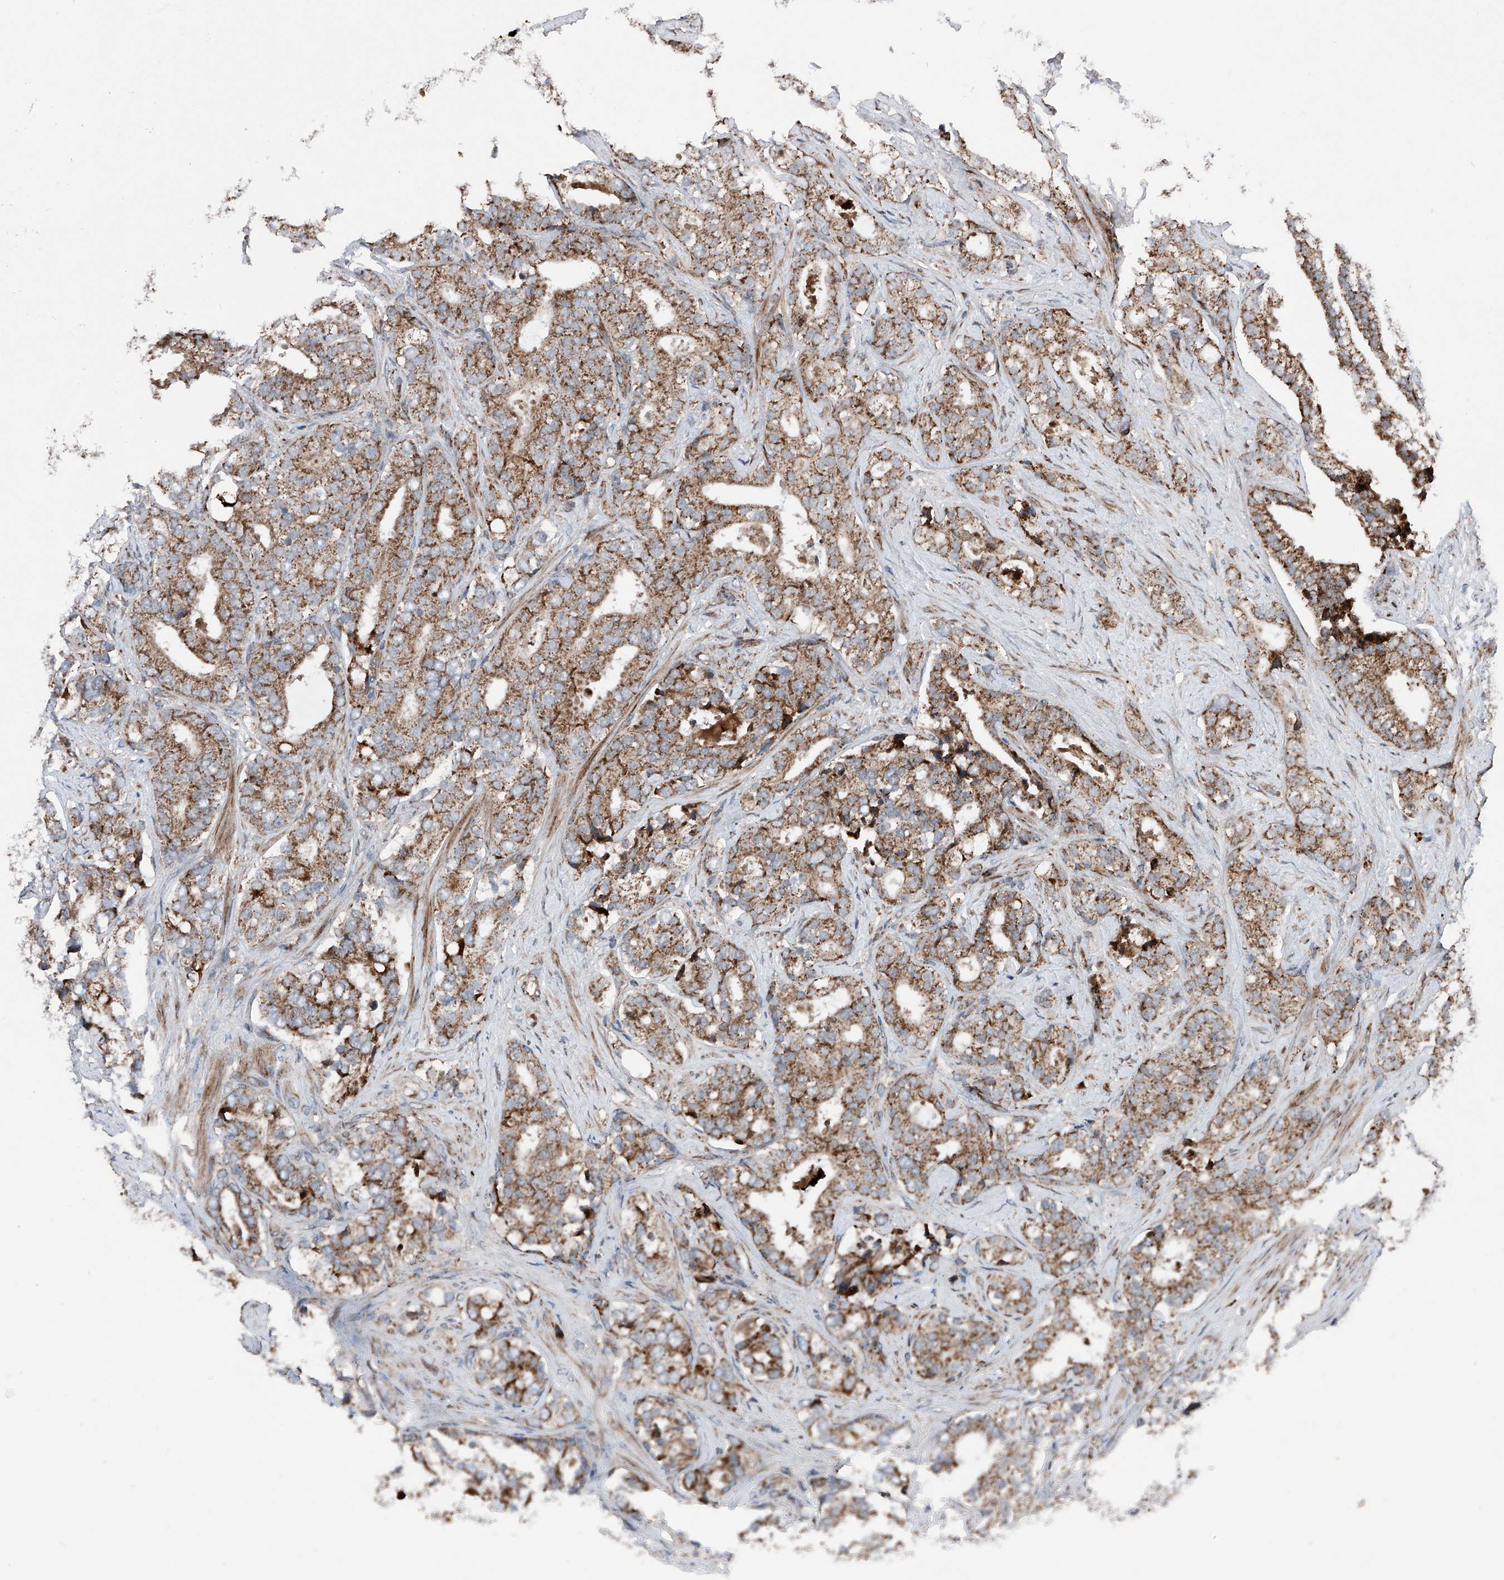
{"staining": {"intensity": "moderate", "quantity": ">75%", "location": "cytoplasmic/membranous"}, "tissue": "prostate cancer", "cell_type": "Tumor cells", "image_type": "cancer", "snomed": [{"axis": "morphology", "description": "Adenocarcinoma, High grade"}, {"axis": "topography", "description": "Prostate and seminal vesicle, NOS"}], "caption": "There is medium levels of moderate cytoplasmic/membranous staining in tumor cells of prostate cancer, as demonstrated by immunohistochemical staining (brown color).", "gene": "DAD1", "patient": {"sex": "male", "age": 67}}